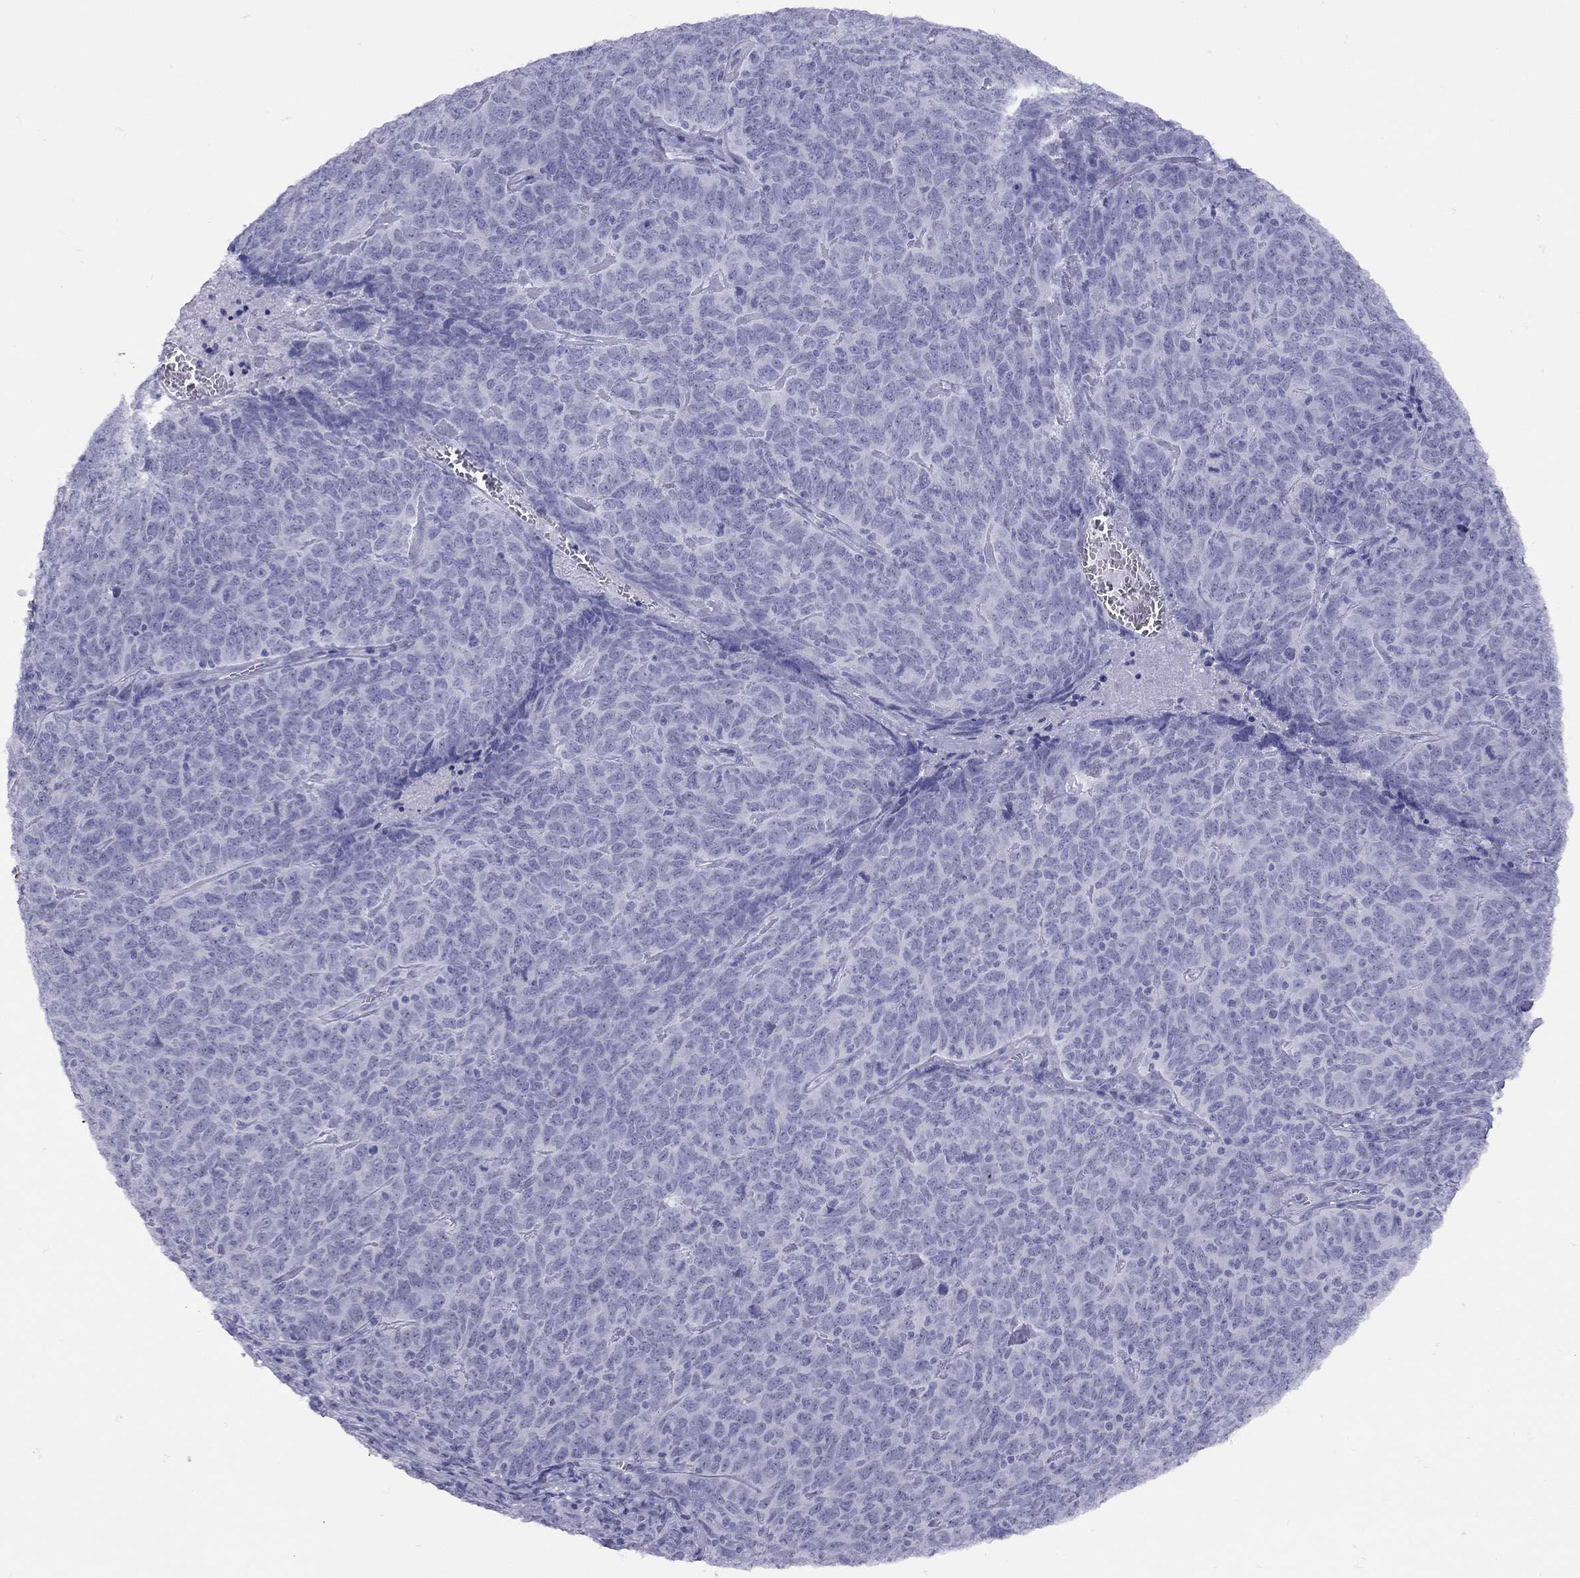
{"staining": {"intensity": "negative", "quantity": "none", "location": "none"}, "tissue": "skin cancer", "cell_type": "Tumor cells", "image_type": "cancer", "snomed": [{"axis": "morphology", "description": "Squamous cell carcinoma, NOS"}, {"axis": "topography", "description": "Skin"}, {"axis": "topography", "description": "Anal"}], "caption": "There is no significant expression in tumor cells of squamous cell carcinoma (skin).", "gene": "LYAR", "patient": {"sex": "female", "age": 51}}